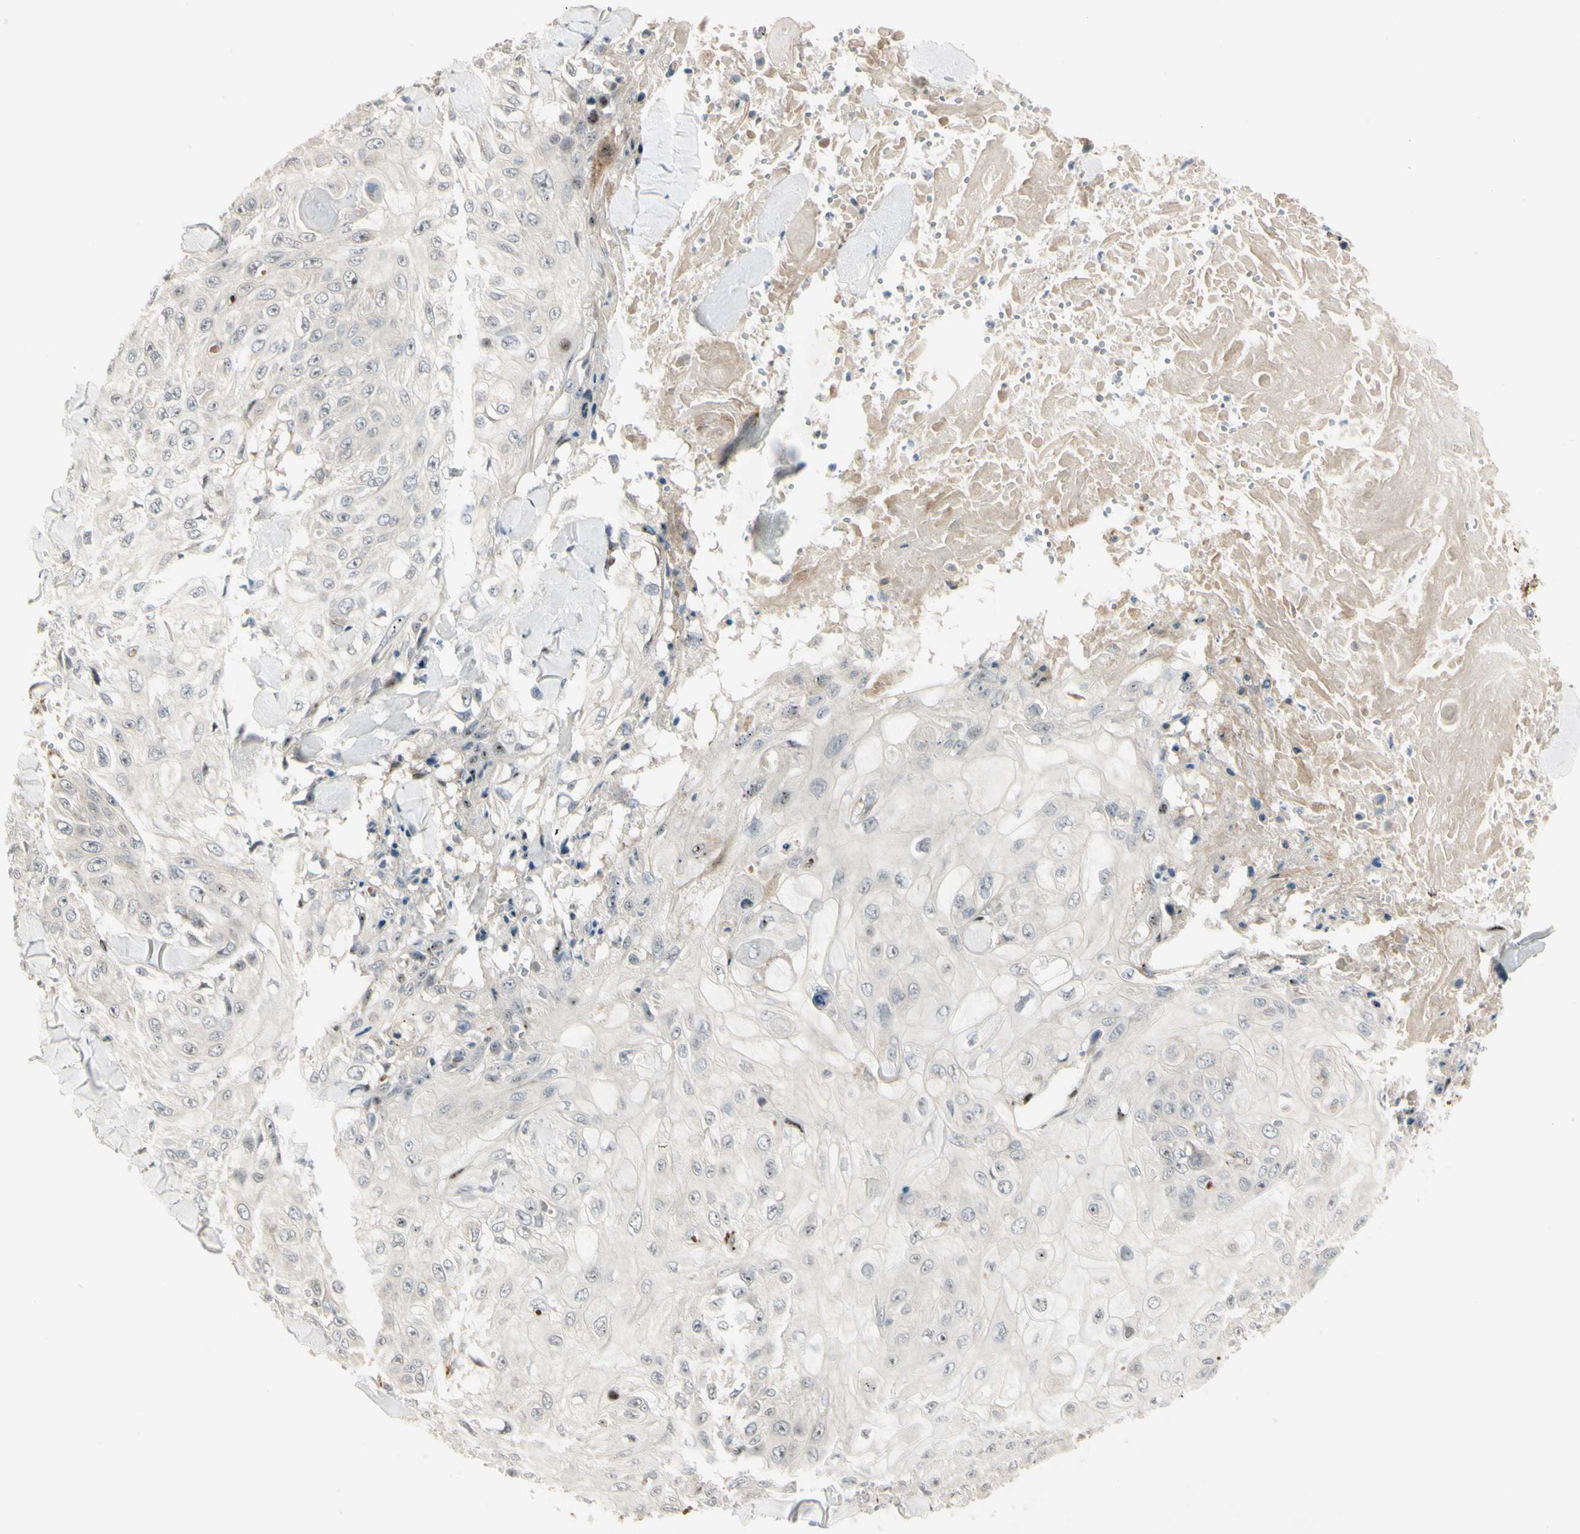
{"staining": {"intensity": "moderate", "quantity": "<25%", "location": "nuclear"}, "tissue": "skin cancer", "cell_type": "Tumor cells", "image_type": "cancer", "snomed": [{"axis": "morphology", "description": "Squamous cell carcinoma, NOS"}, {"axis": "topography", "description": "Skin"}], "caption": "IHC photomicrograph of human skin squamous cell carcinoma stained for a protein (brown), which shows low levels of moderate nuclear expression in about <25% of tumor cells.", "gene": "NDFIP1", "patient": {"sex": "male", "age": 86}}